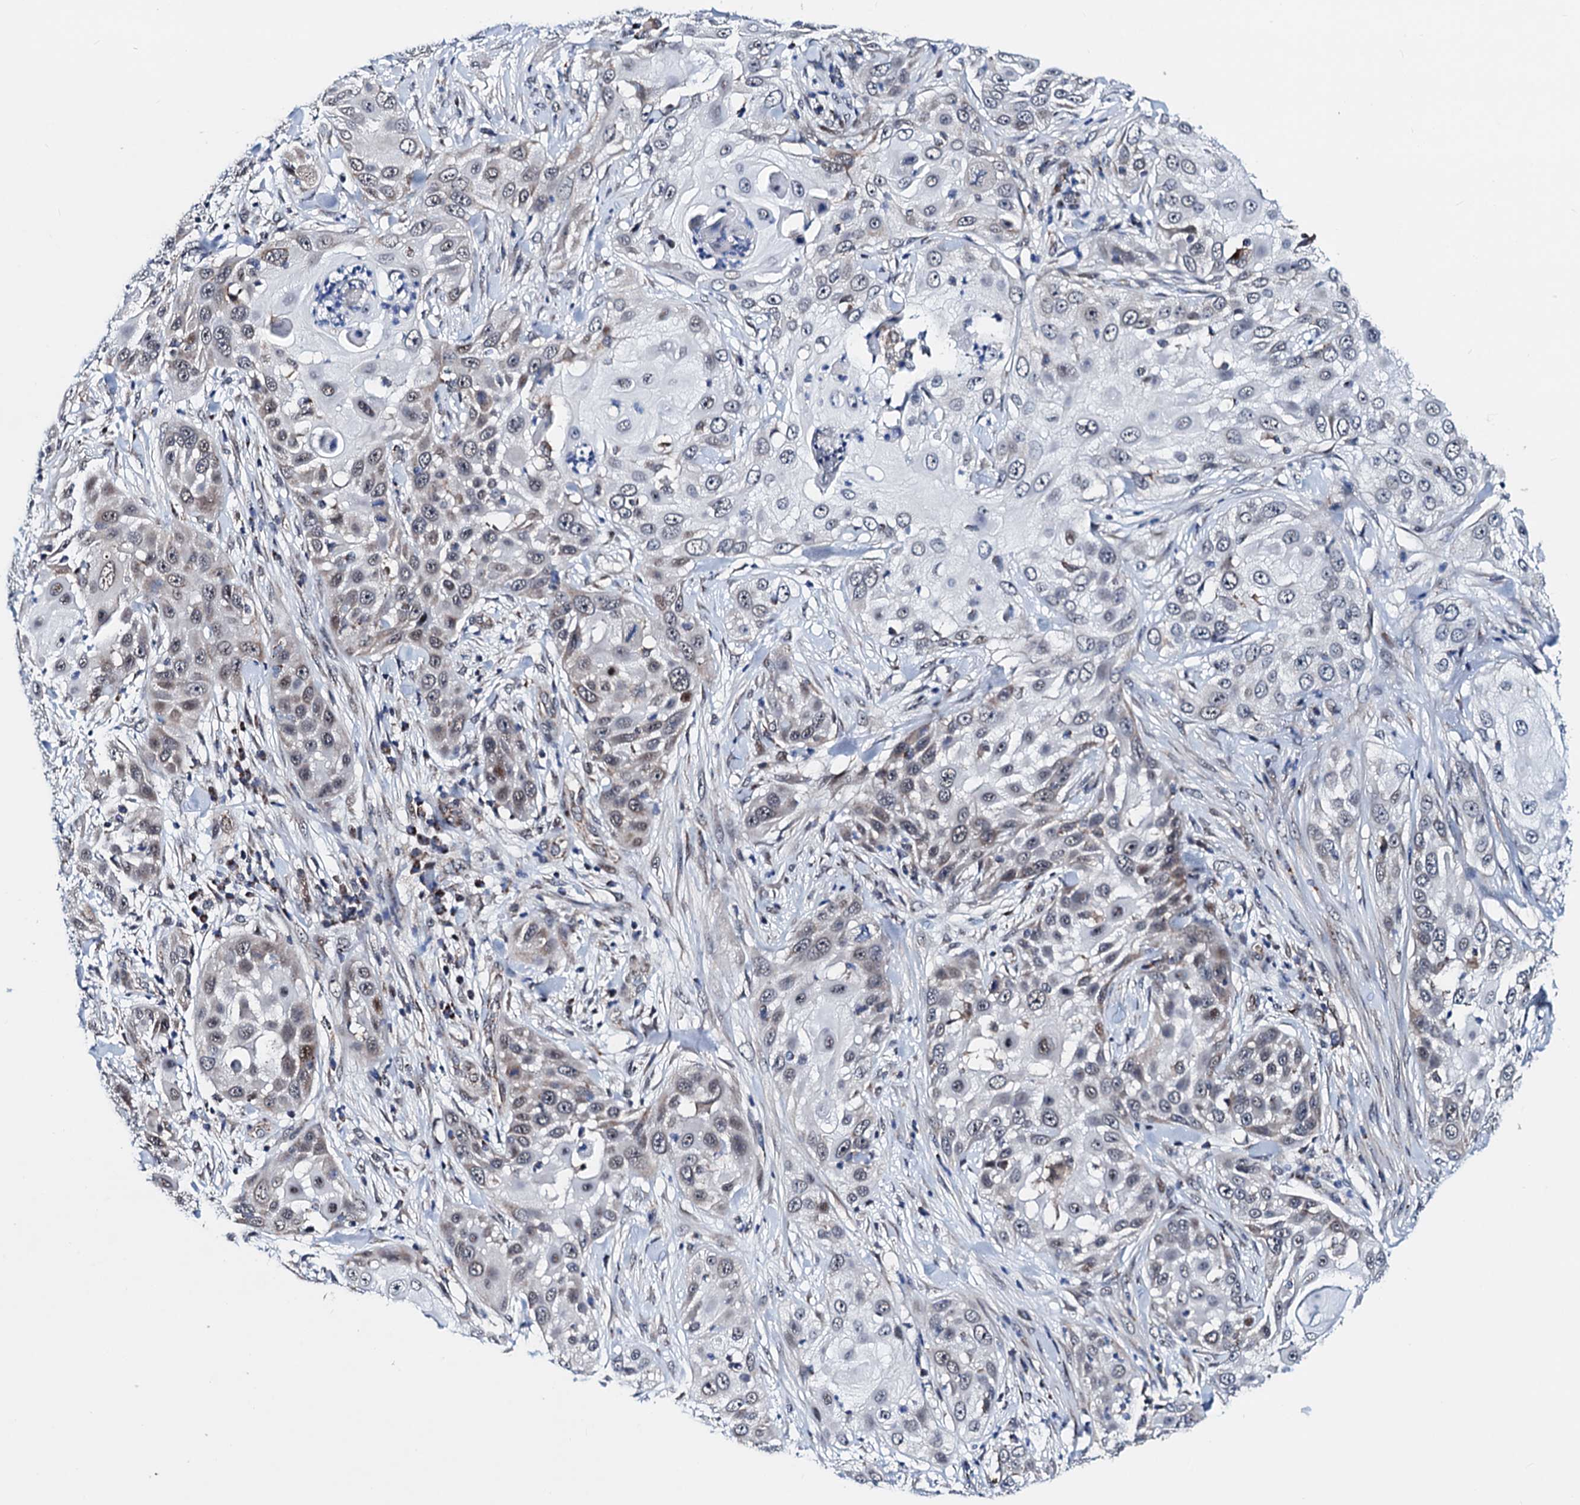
{"staining": {"intensity": "moderate", "quantity": "<25%", "location": "nuclear"}, "tissue": "skin cancer", "cell_type": "Tumor cells", "image_type": "cancer", "snomed": [{"axis": "morphology", "description": "Squamous cell carcinoma, NOS"}, {"axis": "topography", "description": "Skin"}], "caption": "Immunohistochemical staining of human skin cancer (squamous cell carcinoma) demonstrates low levels of moderate nuclear protein staining in approximately <25% of tumor cells.", "gene": "COA4", "patient": {"sex": "female", "age": 44}}